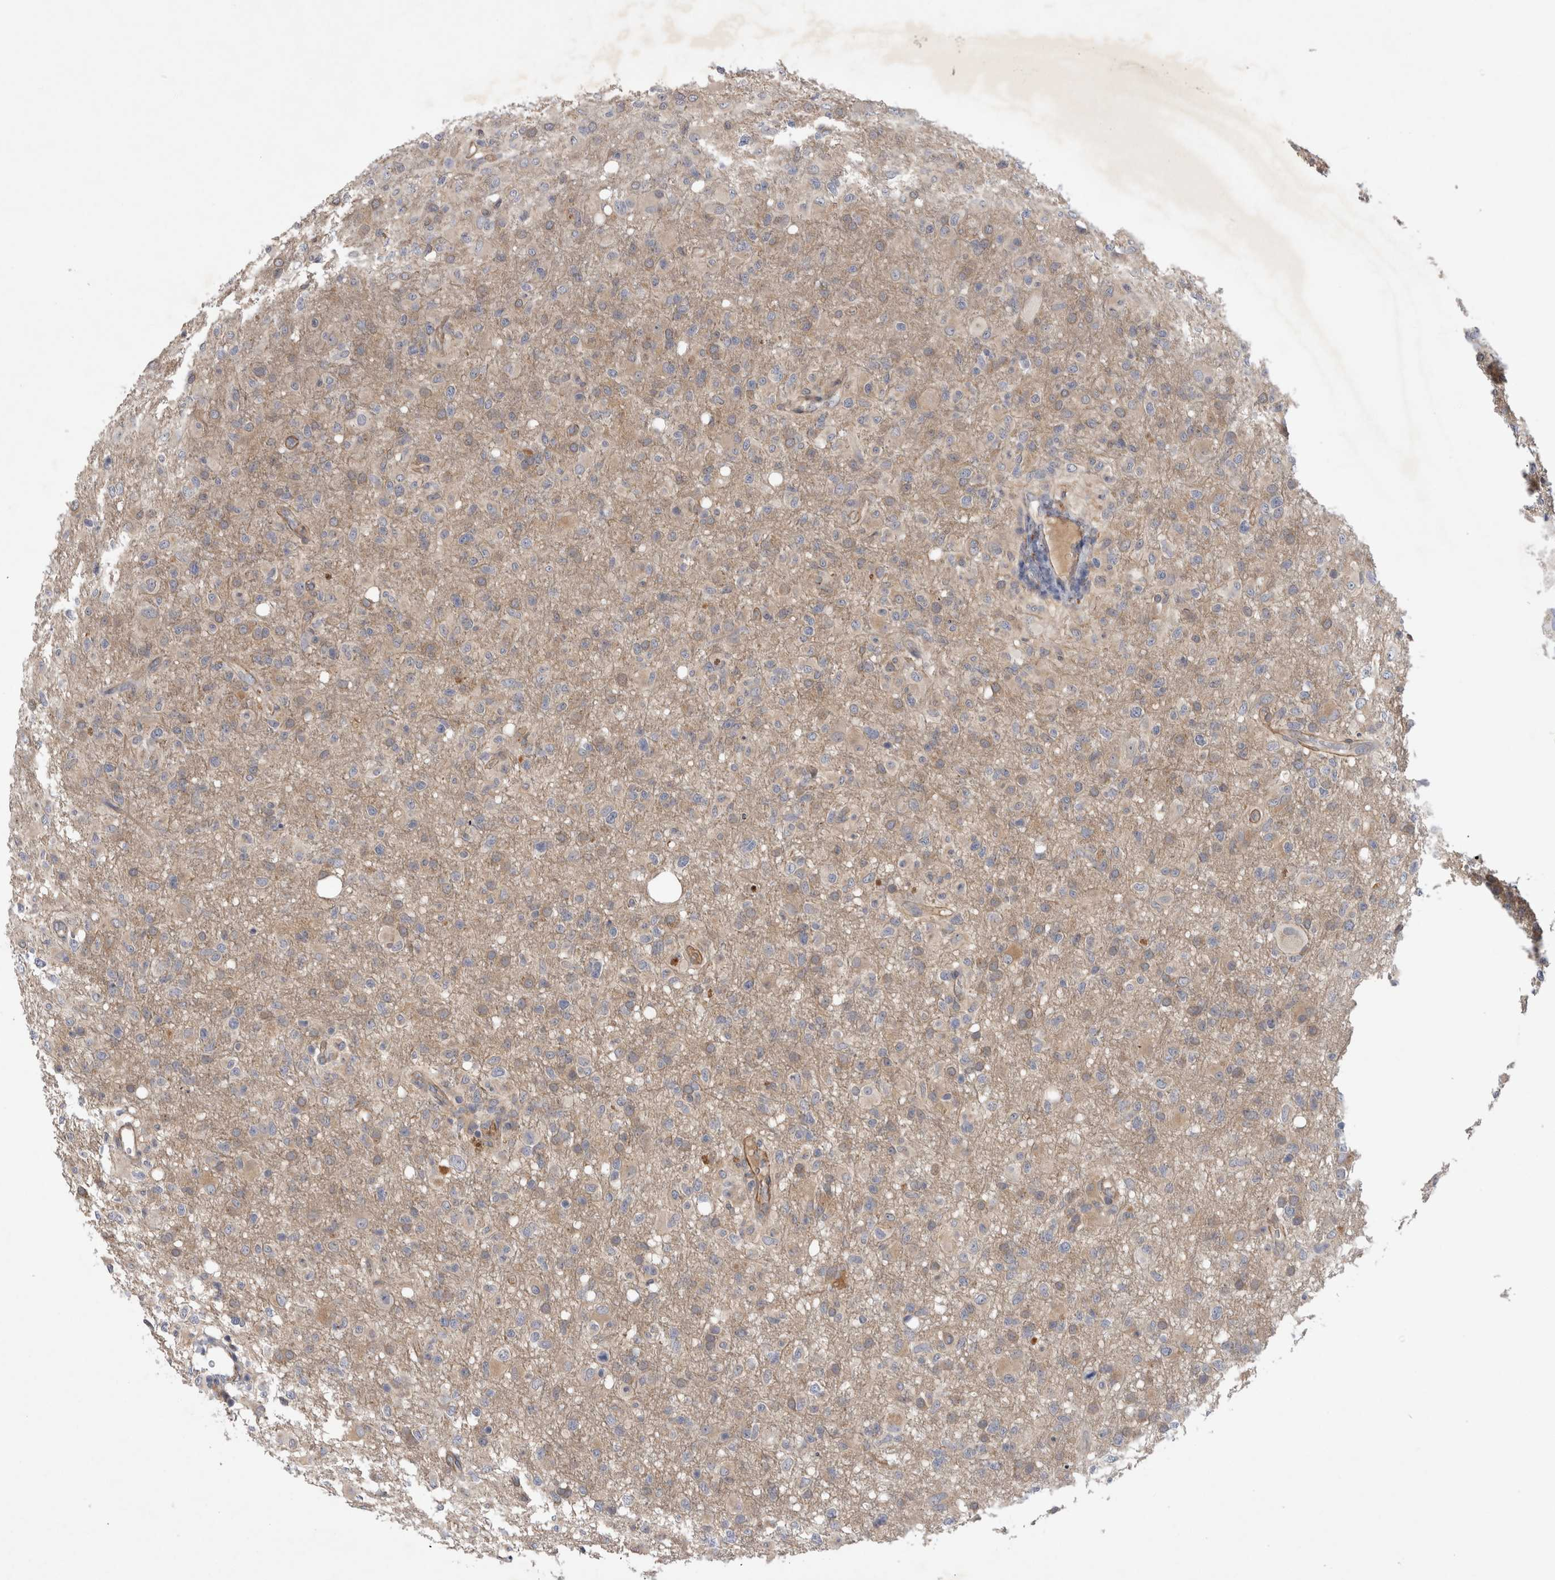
{"staining": {"intensity": "weak", "quantity": "25%-75%", "location": "cytoplasmic/membranous"}, "tissue": "glioma", "cell_type": "Tumor cells", "image_type": "cancer", "snomed": [{"axis": "morphology", "description": "Glioma, malignant, High grade"}, {"axis": "topography", "description": "Brain"}], "caption": "Weak cytoplasmic/membranous protein positivity is present in approximately 25%-75% of tumor cells in glioma. The protein of interest is stained brown, and the nuclei are stained in blue (DAB IHC with brightfield microscopy, high magnification).", "gene": "ANKFY1", "patient": {"sex": "female", "age": 57}}